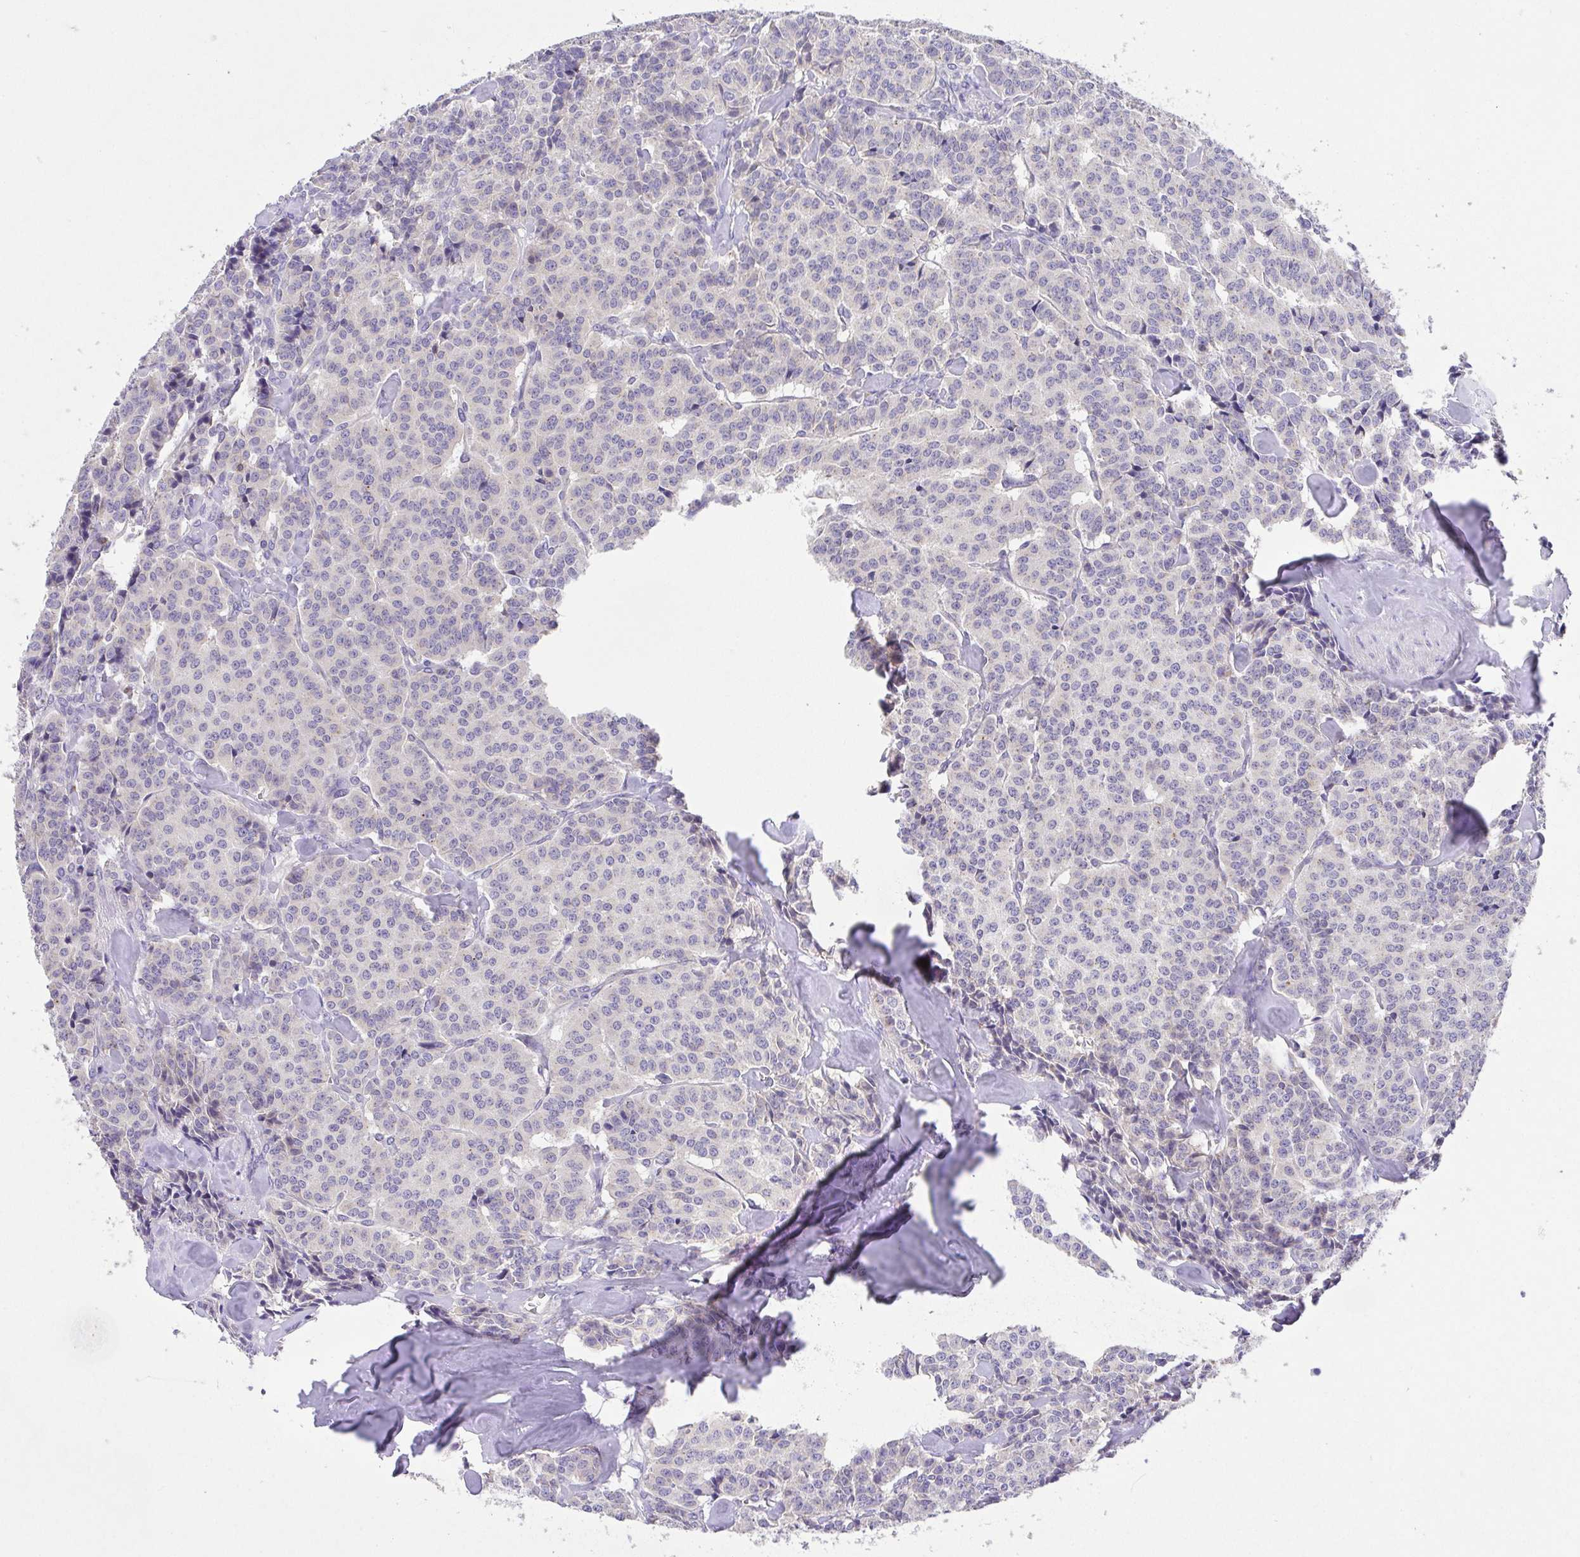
{"staining": {"intensity": "negative", "quantity": "none", "location": "none"}, "tissue": "carcinoid", "cell_type": "Tumor cells", "image_type": "cancer", "snomed": [{"axis": "morphology", "description": "Normal tissue, NOS"}, {"axis": "morphology", "description": "Carcinoid, malignant, NOS"}, {"axis": "topography", "description": "Lung"}], "caption": "A photomicrograph of human carcinoid (malignant) is negative for staining in tumor cells. (Brightfield microscopy of DAB immunohistochemistry at high magnification).", "gene": "SLC13A1", "patient": {"sex": "female", "age": 46}}